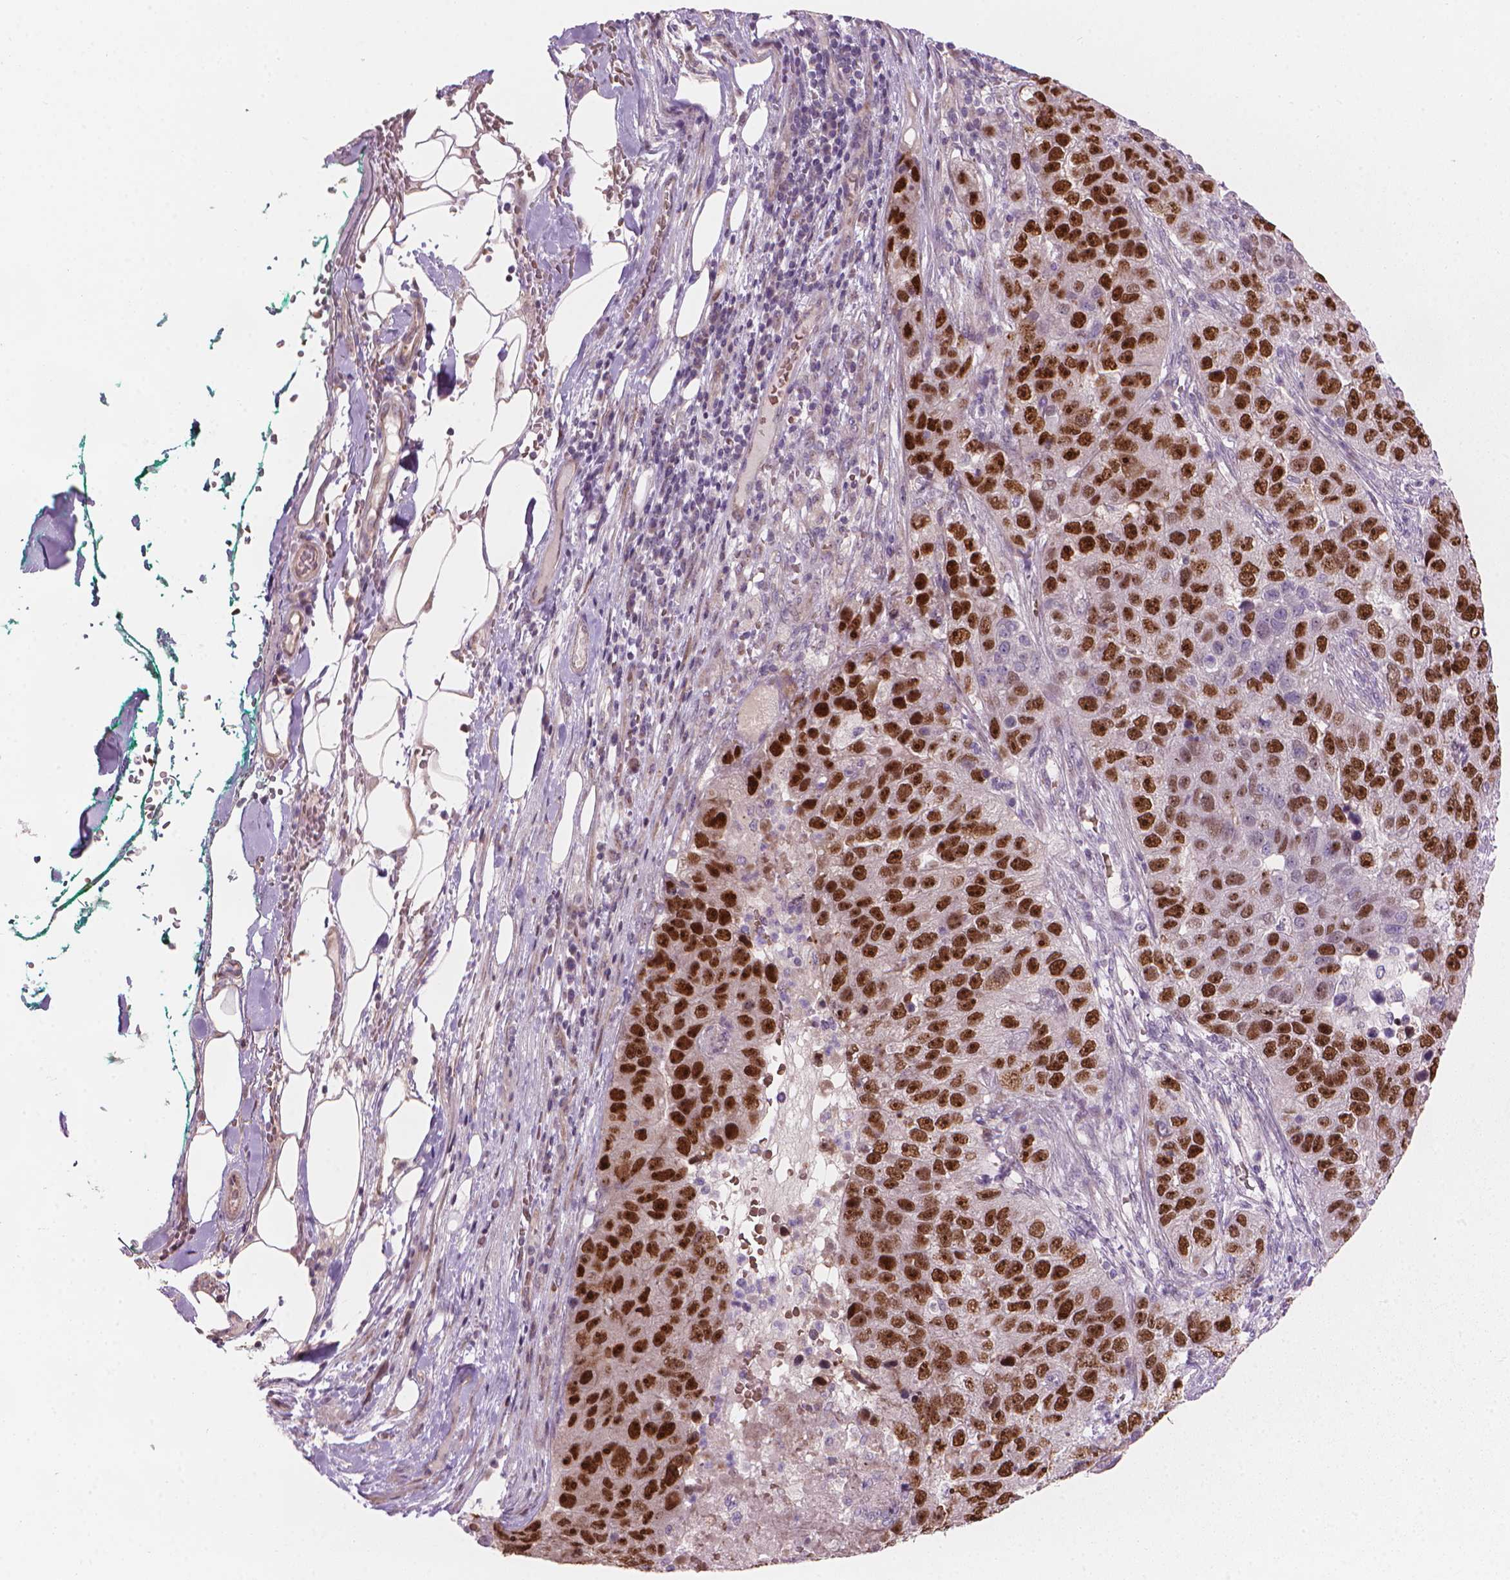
{"staining": {"intensity": "strong", "quantity": ">75%", "location": "nuclear"}, "tissue": "pancreatic cancer", "cell_type": "Tumor cells", "image_type": "cancer", "snomed": [{"axis": "morphology", "description": "Adenocarcinoma, NOS"}, {"axis": "topography", "description": "Pancreas"}], "caption": "Immunohistochemistry (IHC) photomicrograph of pancreatic adenocarcinoma stained for a protein (brown), which demonstrates high levels of strong nuclear staining in approximately >75% of tumor cells.", "gene": "IFFO1", "patient": {"sex": "female", "age": 61}}